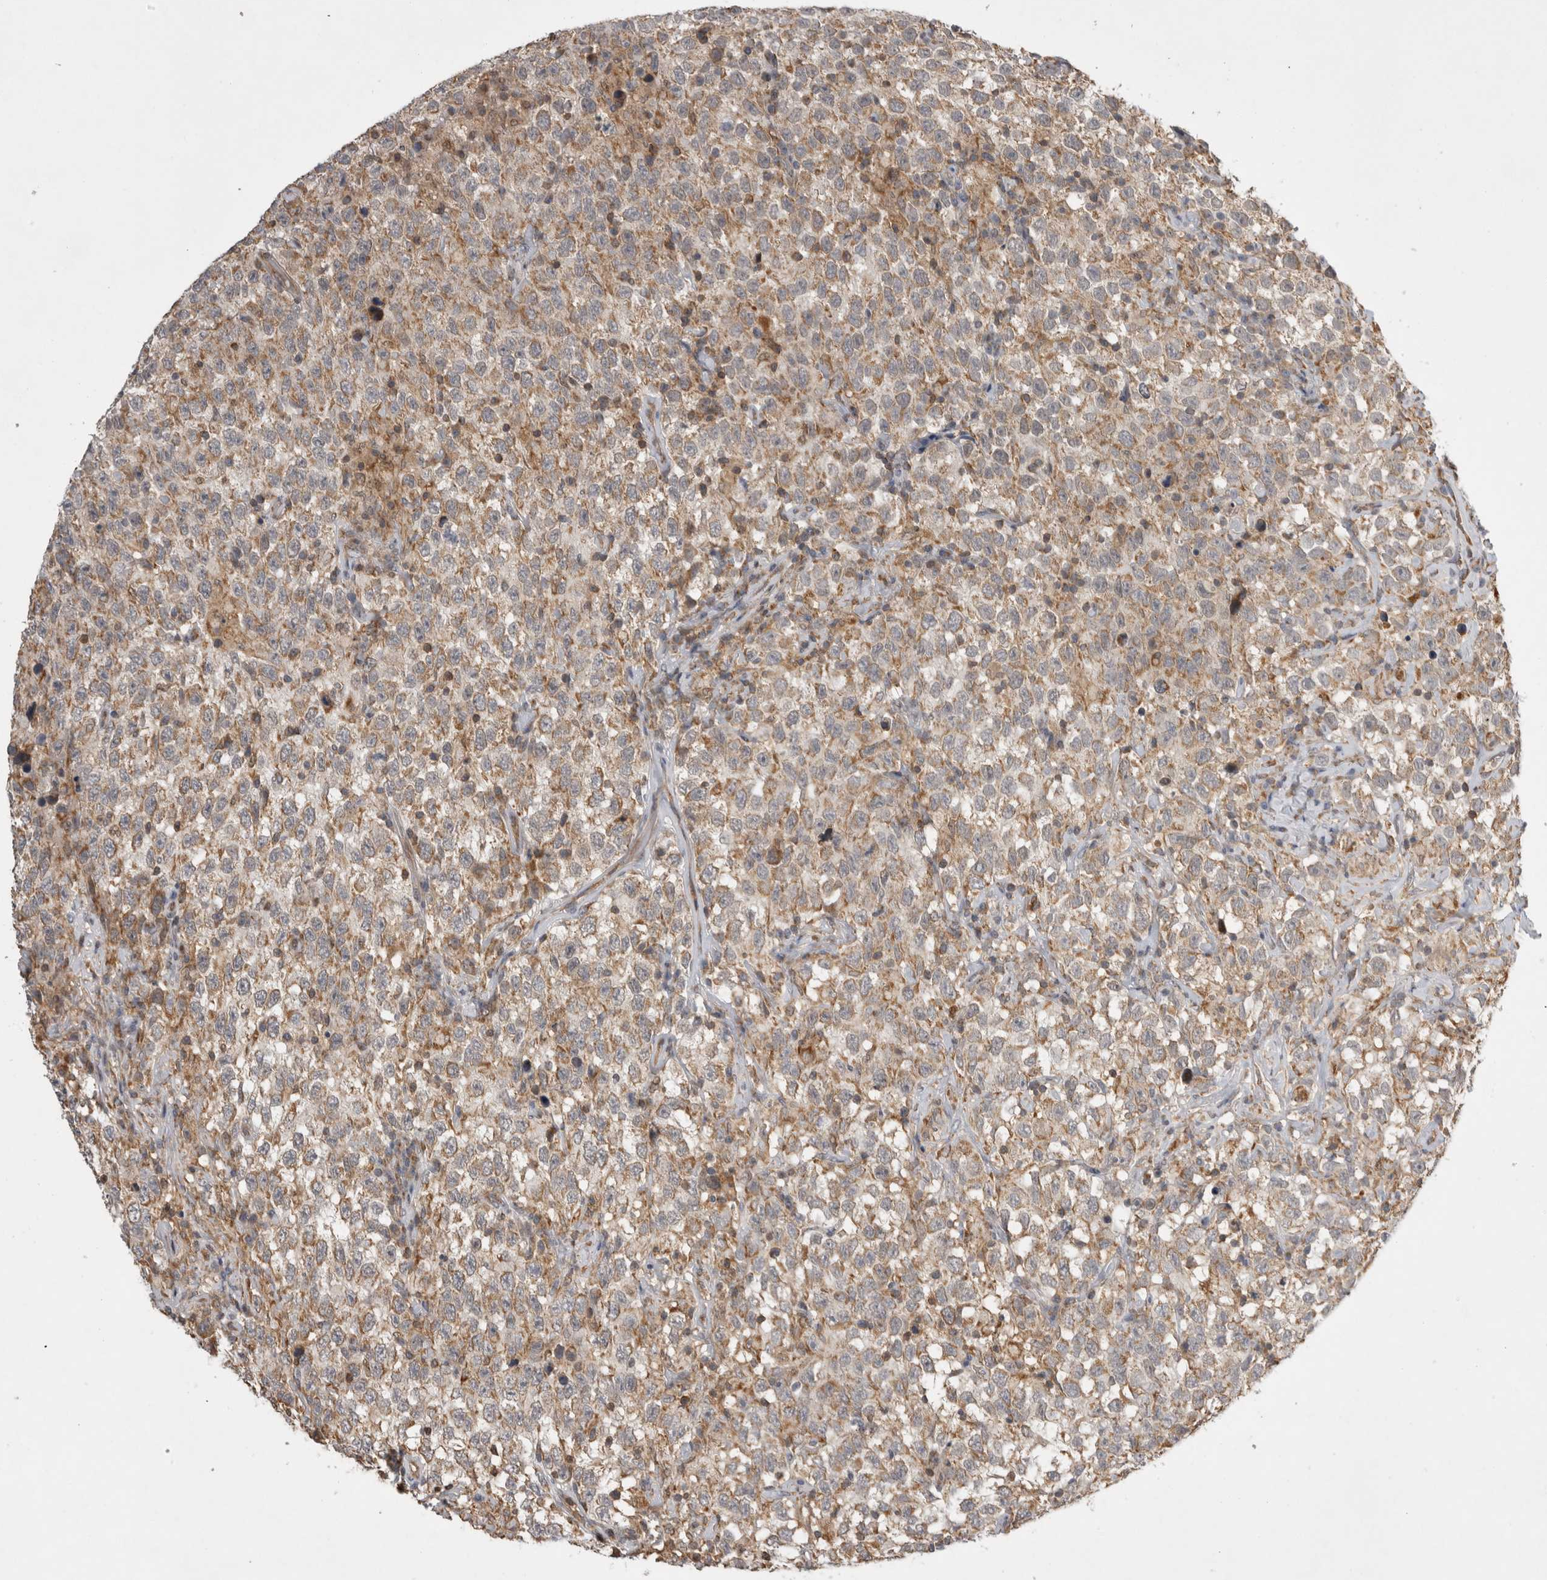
{"staining": {"intensity": "weak", "quantity": ">75%", "location": "cytoplasmic/membranous"}, "tissue": "testis cancer", "cell_type": "Tumor cells", "image_type": "cancer", "snomed": [{"axis": "morphology", "description": "Seminoma, NOS"}, {"axis": "topography", "description": "Testis"}], "caption": "Protein expression analysis of testis cancer (seminoma) reveals weak cytoplasmic/membranous staining in approximately >75% of tumor cells.", "gene": "KCNIP1", "patient": {"sex": "male", "age": 41}}